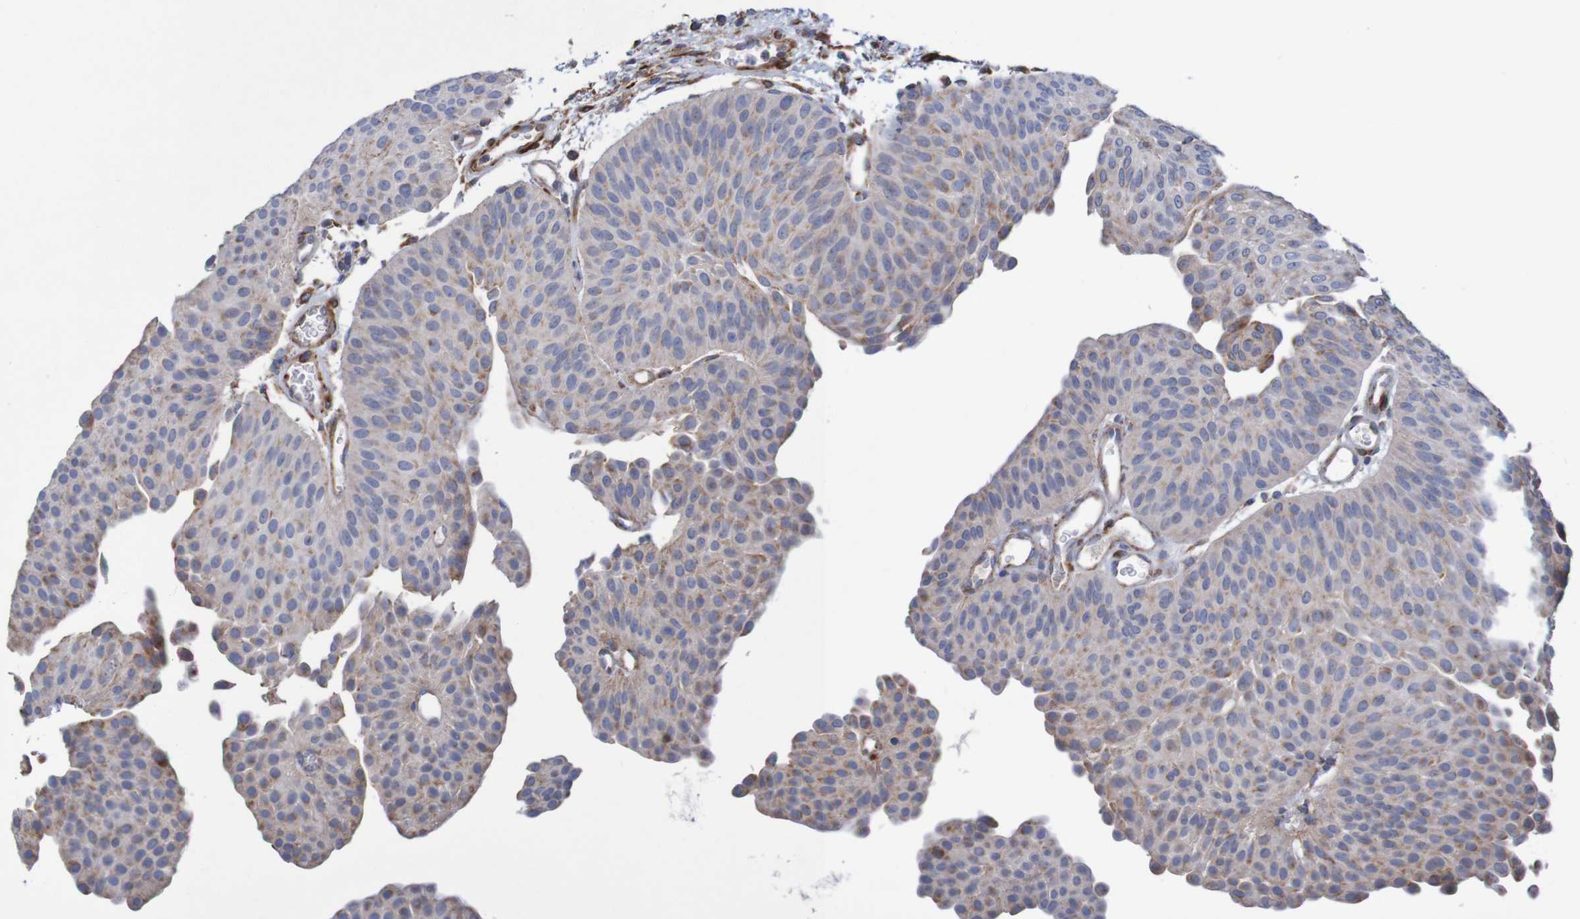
{"staining": {"intensity": "weak", "quantity": "25%-75%", "location": "cytoplasmic/membranous"}, "tissue": "urothelial cancer", "cell_type": "Tumor cells", "image_type": "cancer", "snomed": [{"axis": "morphology", "description": "Urothelial carcinoma, Low grade"}, {"axis": "topography", "description": "Urinary bladder"}], "caption": "IHC image of urothelial carcinoma (low-grade) stained for a protein (brown), which demonstrates low levels of weak cytoplasmic/membranous staining in approximately 25%-75% of tumor cells.", "gene": "MMEL1", "patient": {"sex": "female", "age": 60}}